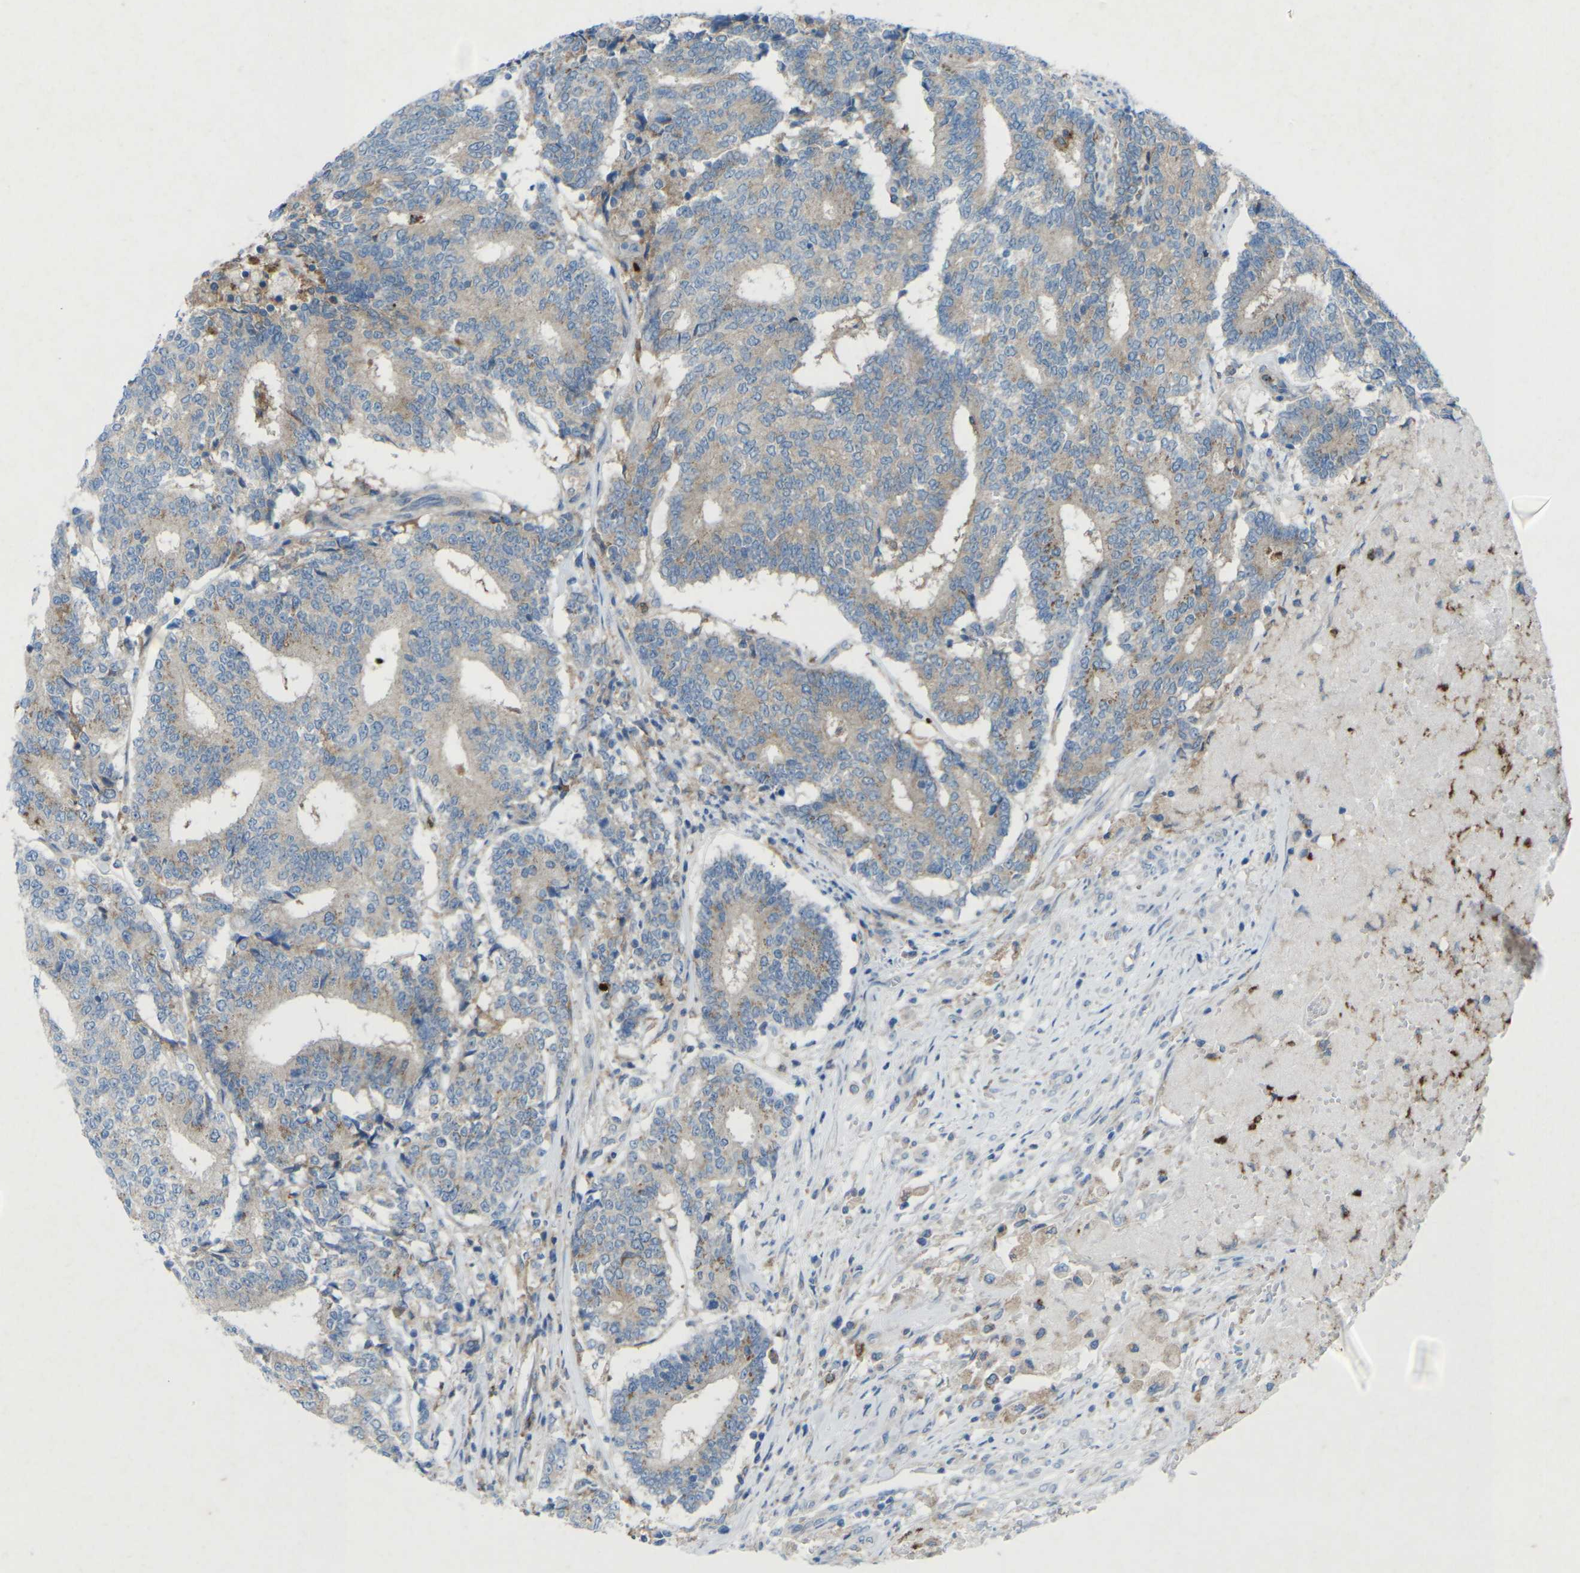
{"staining": {"intensity": "weak", "quantity": ">75%", "location": "cytoplasmic/membranous"}, "tissue": "prostate cancer", "cell_type": "Tumor cells", "image_type": "cancer", "snomed": [{"axis": "morphology", "description": "Normal tissue, NOS"}, {"axis": "morphology", "description": "Adenocarcinoma, High grade"}, {"axis": "topography", "description": "Prostate"}, {"axis": "topography", "description": "Seminal veicle"}], "caption": "High-magnification brightfield microscopy of prostate high-grade adenocarcinoma stained with DAB (3,3'-diaminobenzidine) (brown) and counterstained with hematoxylin (blue). tumor cells exhibit weak cytoplasmic/membranous expression is seen in approximately>75% of cells. (Stains: DAB in brown, nuclei in blue, Microscopy: brightfield microscopy at high magnification).", "gene": "STK11", "patient": {"sex": "male", "age": 55}}